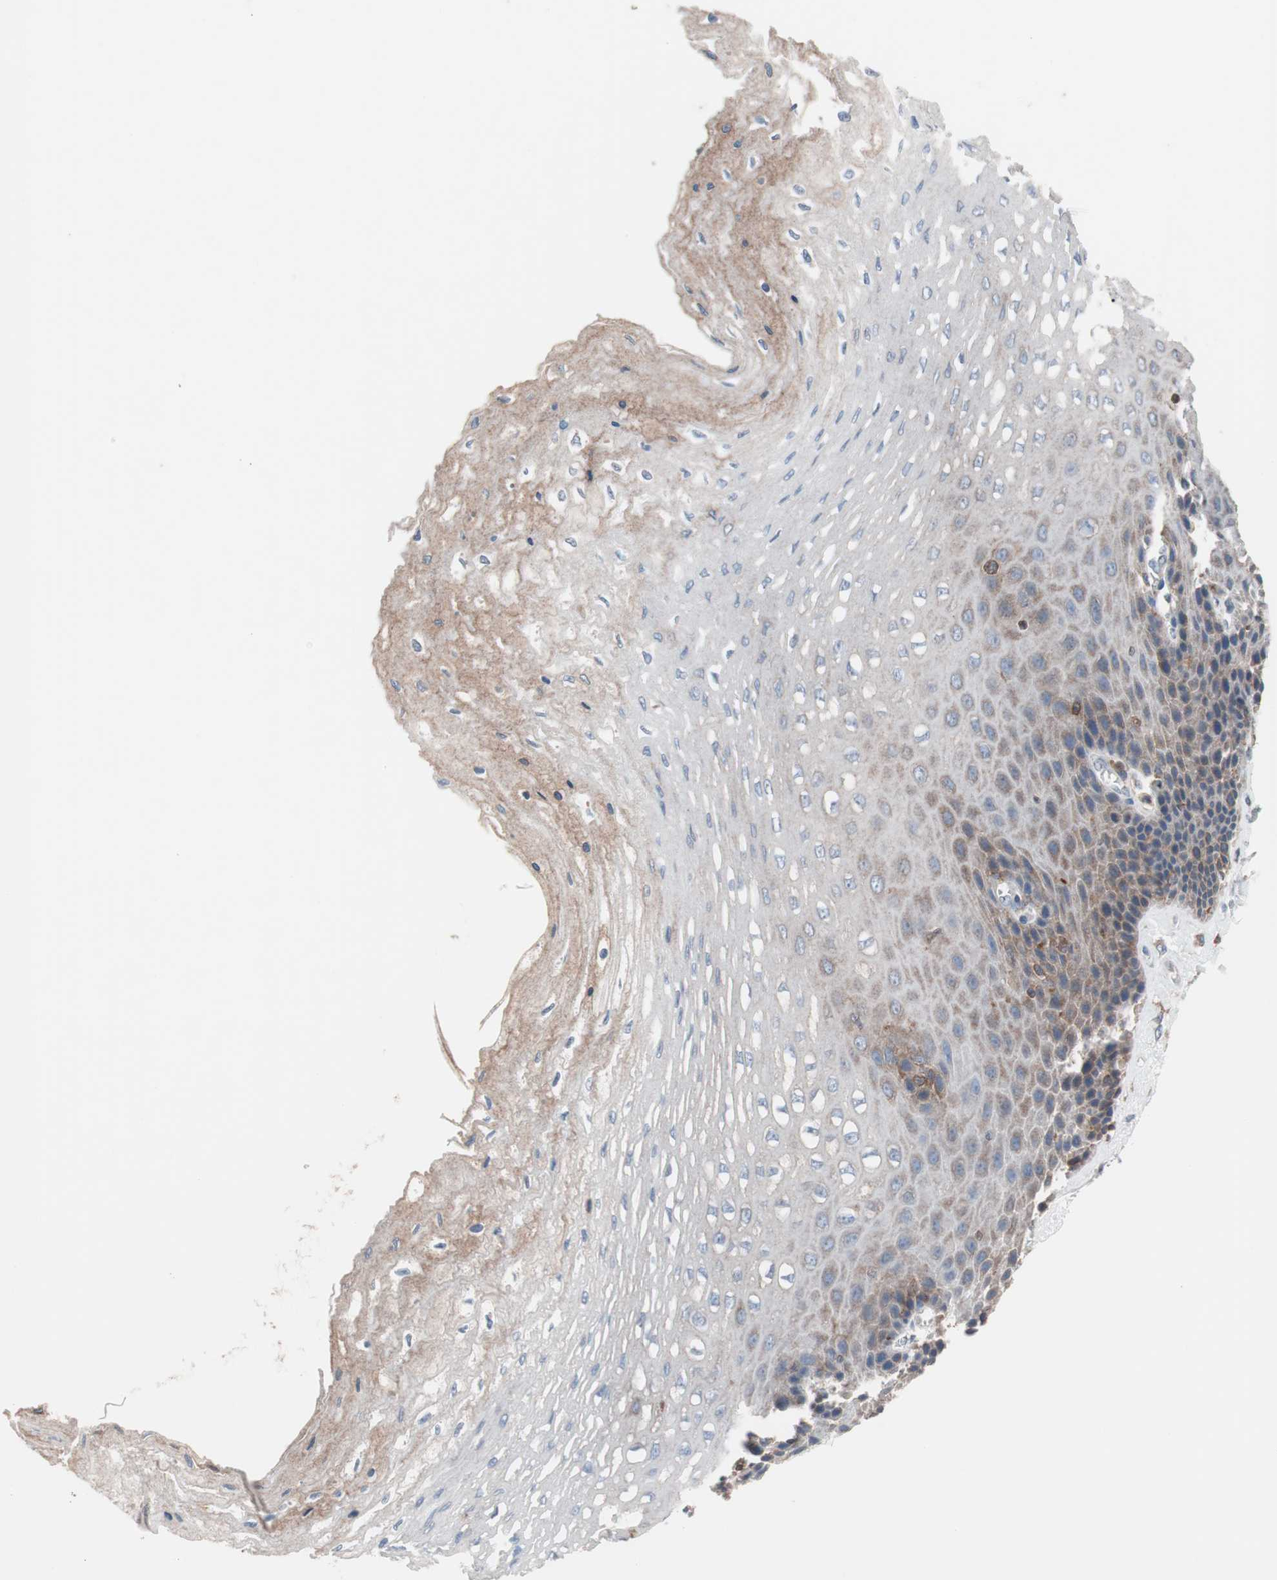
{"staining": {"intensity": "moderate", "quantity": ">75%", "location": "cytoplasmic/membranous"}, "tissue": "esophagus", "cell_type": "Squamous epithelial cells", "image_type": "normal", "snomed": [{"axis": "morphology", "description": "Normal tissue, NOS"}, {"axis": "topography", "description": "Esophagus"}], "caption": "Immunohistochemistry (DAB) staining of benign human esophagus reveals moderate cytoplasmic/membranous protein positivity in approximately >75% of squamous epithelial cells.", "gene": "PIK3R1", "patient": {"sex": "female", "age": 72}}